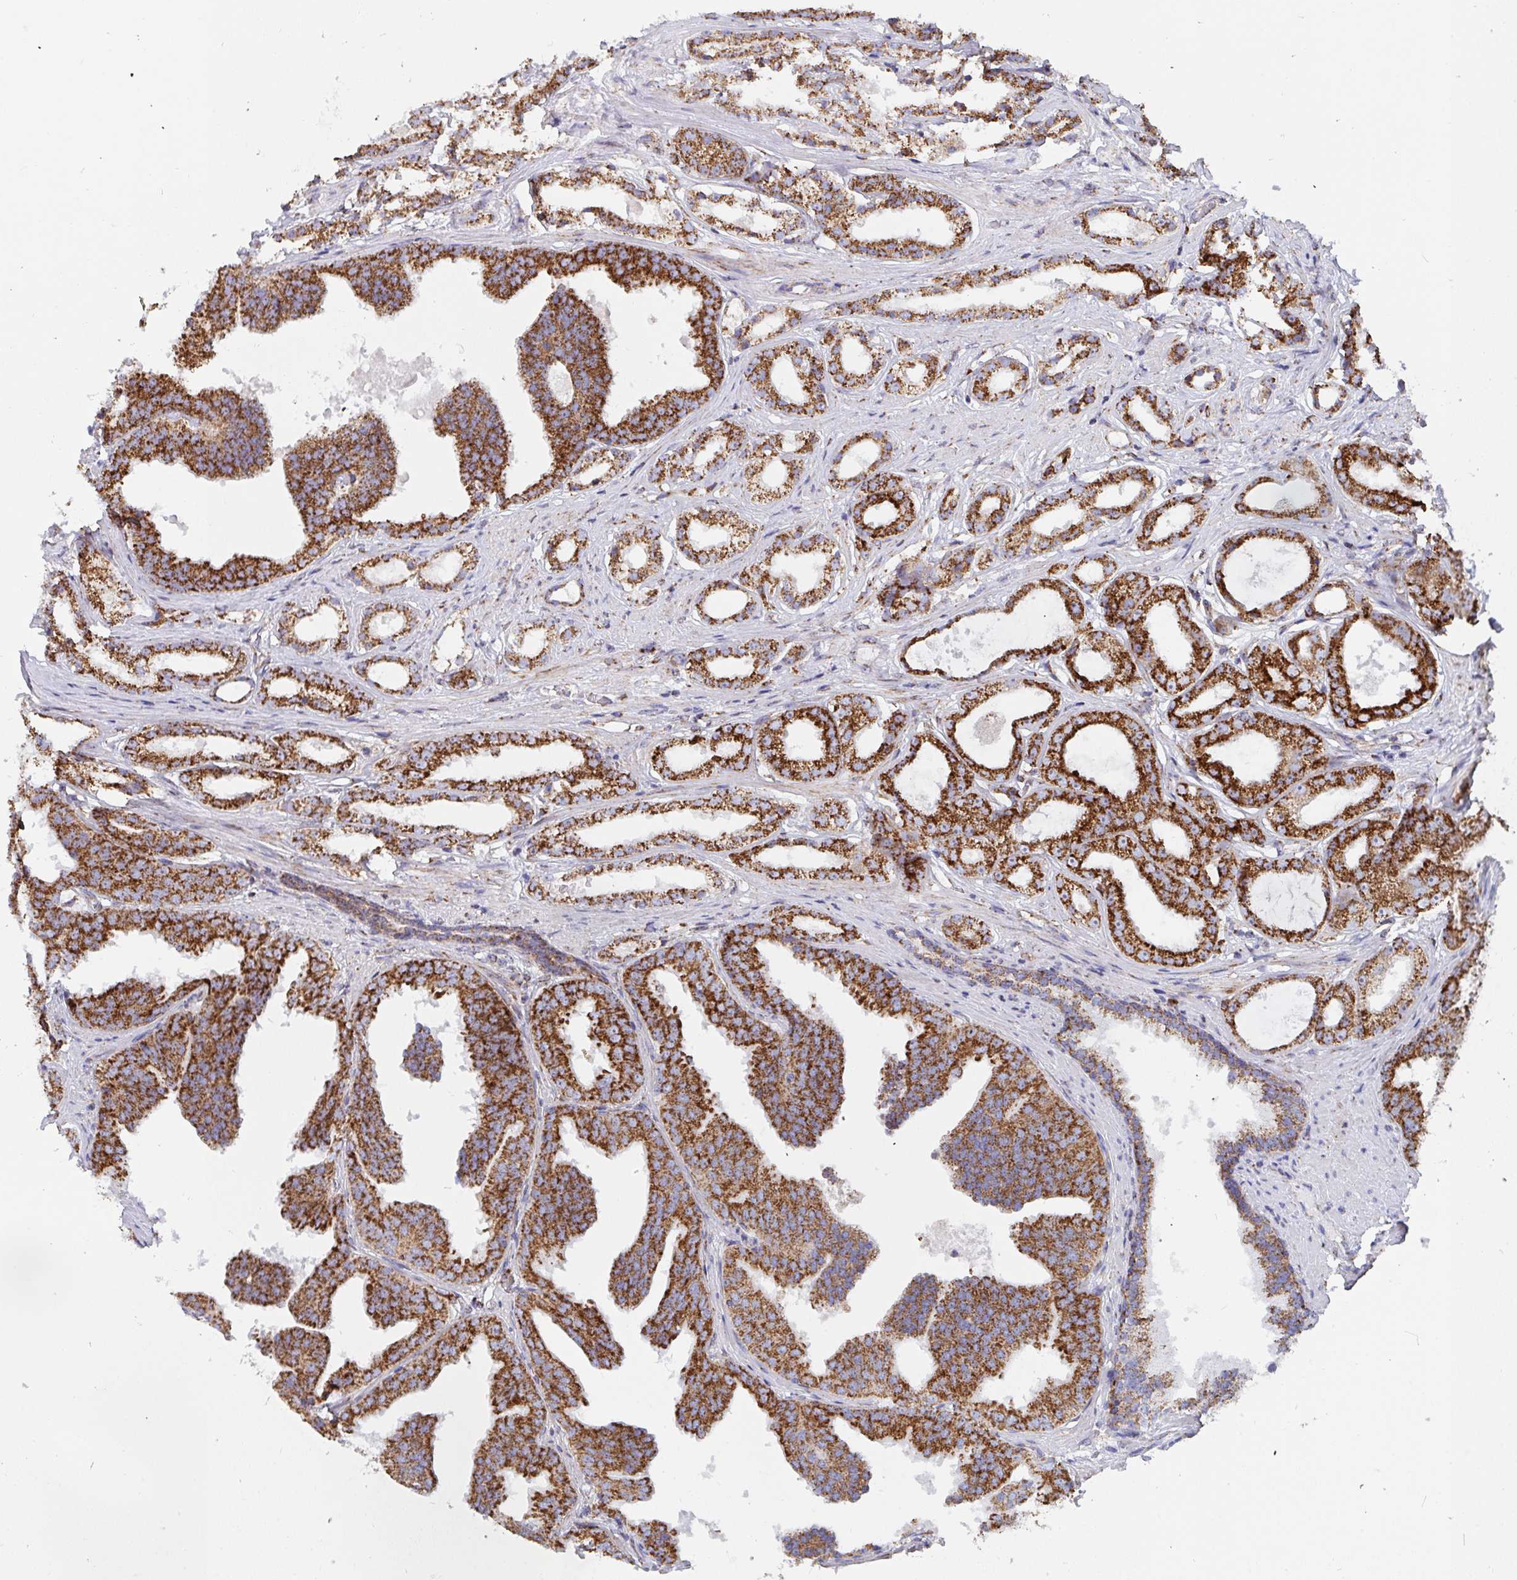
{"staining": {"intensity": "strong", "quantity": ">75%", "location": "cytoplasmic/membranous"}, "tissue": "prostate cancer", "cell_type": "Tumor cells", "image_type": "cancer", "snomed": [{"axis": "morphology", "description": "Adenocarcinoma, Low grade"}, {"axis": "topography", "description": "Prostate"}], "caption": "This photomicrograph exhibits prostate cancer (adenocarcinoma (low-grade)) stained with IHC to label a protein in brown. The cytoplasmic/membranous of tumor cells show strong positivity for the protein. Nuclei are counter-stained blue.", "gene": "ATP5MJ", "patient": {"sex": "male", "age": 65}}